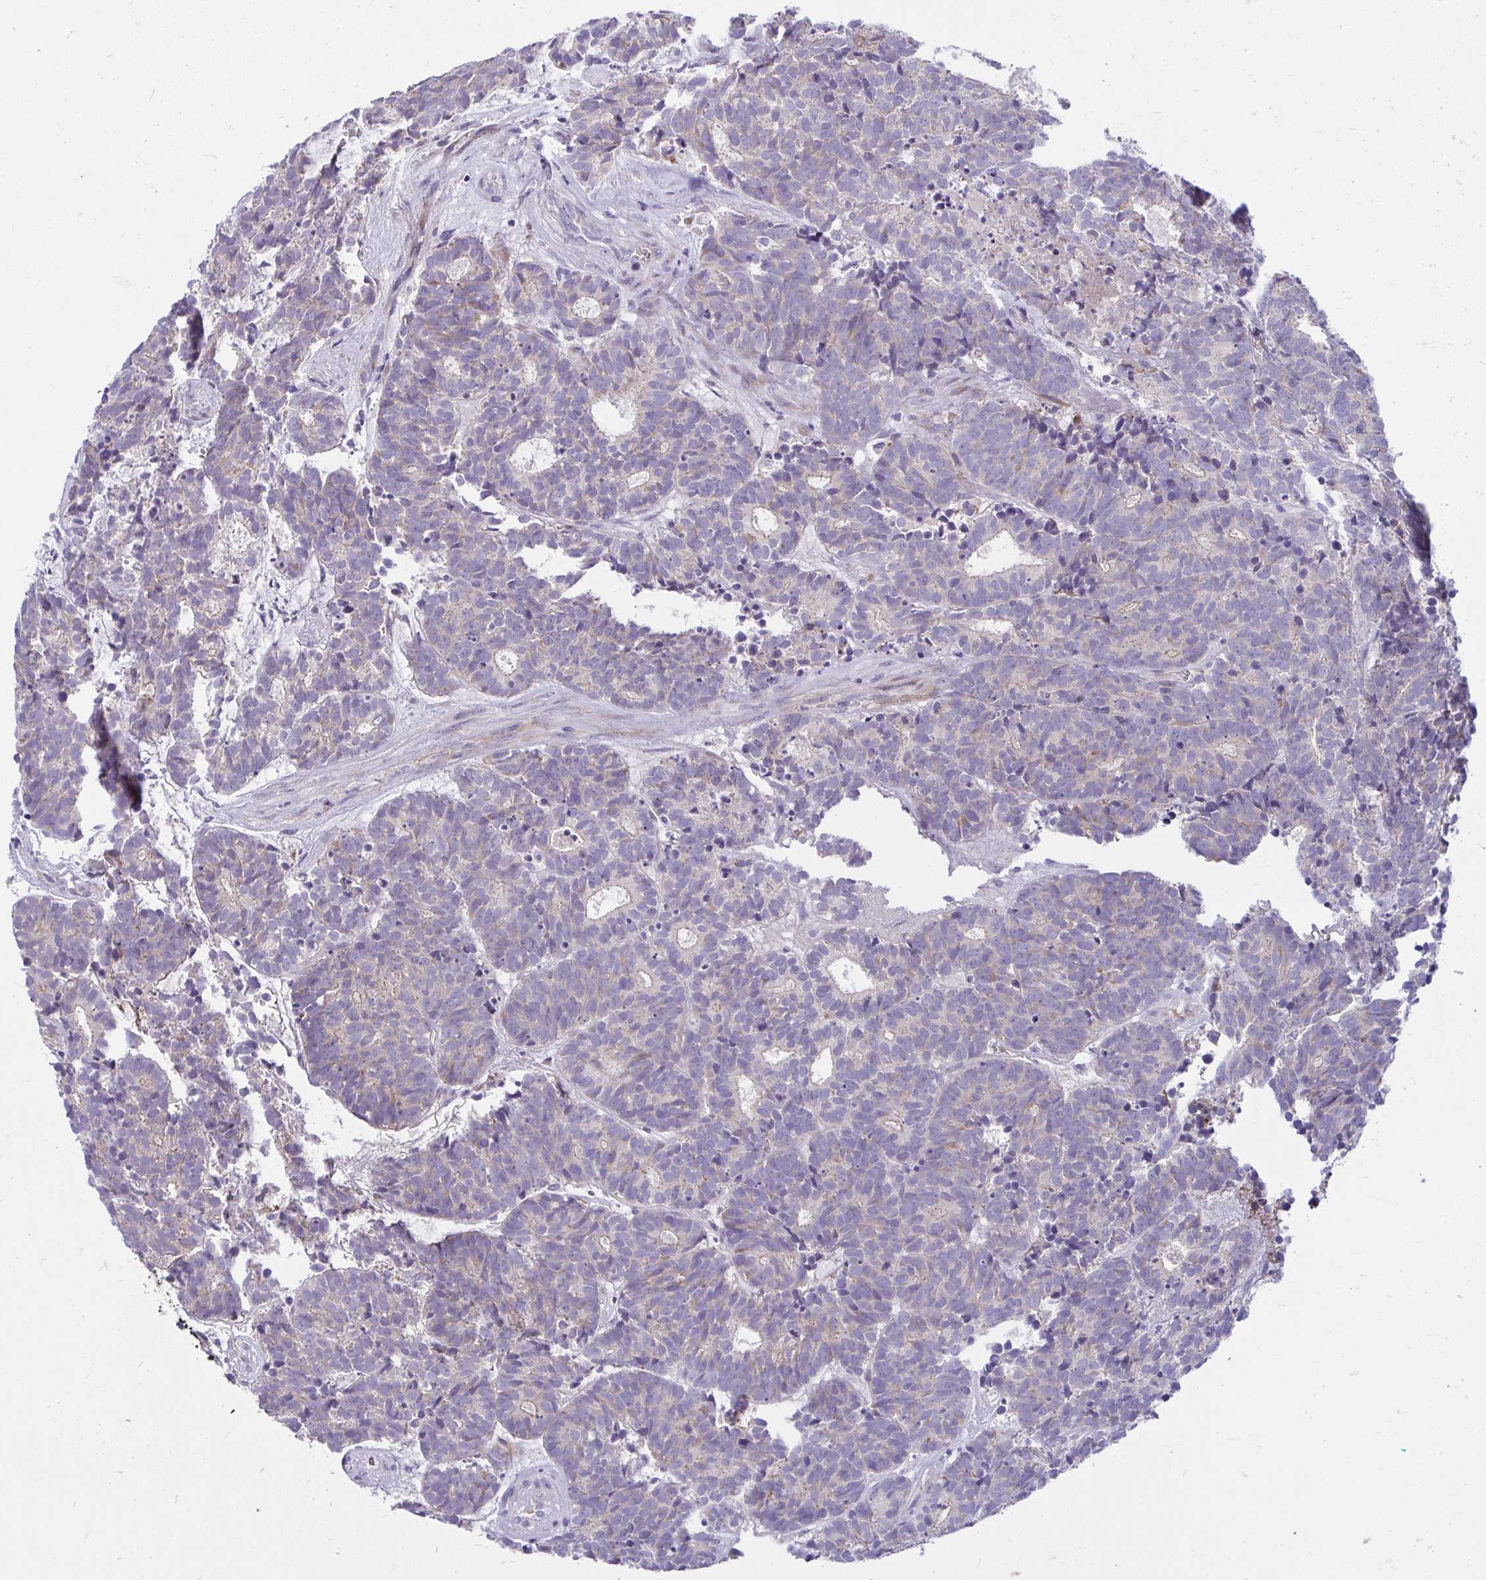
{"staining": {"intensity": "weak", "quantity": "<25%", "location": "cytoplasmic/membranous"}, "tissue": "head and neck cancer", "cell_type": "Tumor cells", "image_type": "cancer", "snomed": [{"axis": "morphology", "description": "Adenocarcinoma, NOS"}, {"axis": "topography", "description": "Head-Neck"}], "caption": "The micrograph displays no significant positivity in tumor cells of head and neck cancer. (DAB (3,3'-diaminobenzidine) immunohistochemistry (IHC) visualized using brightfield microscopy, high magnification).", "gene": "PIGZ", "patient": {"sex": "female", "age": 81}}